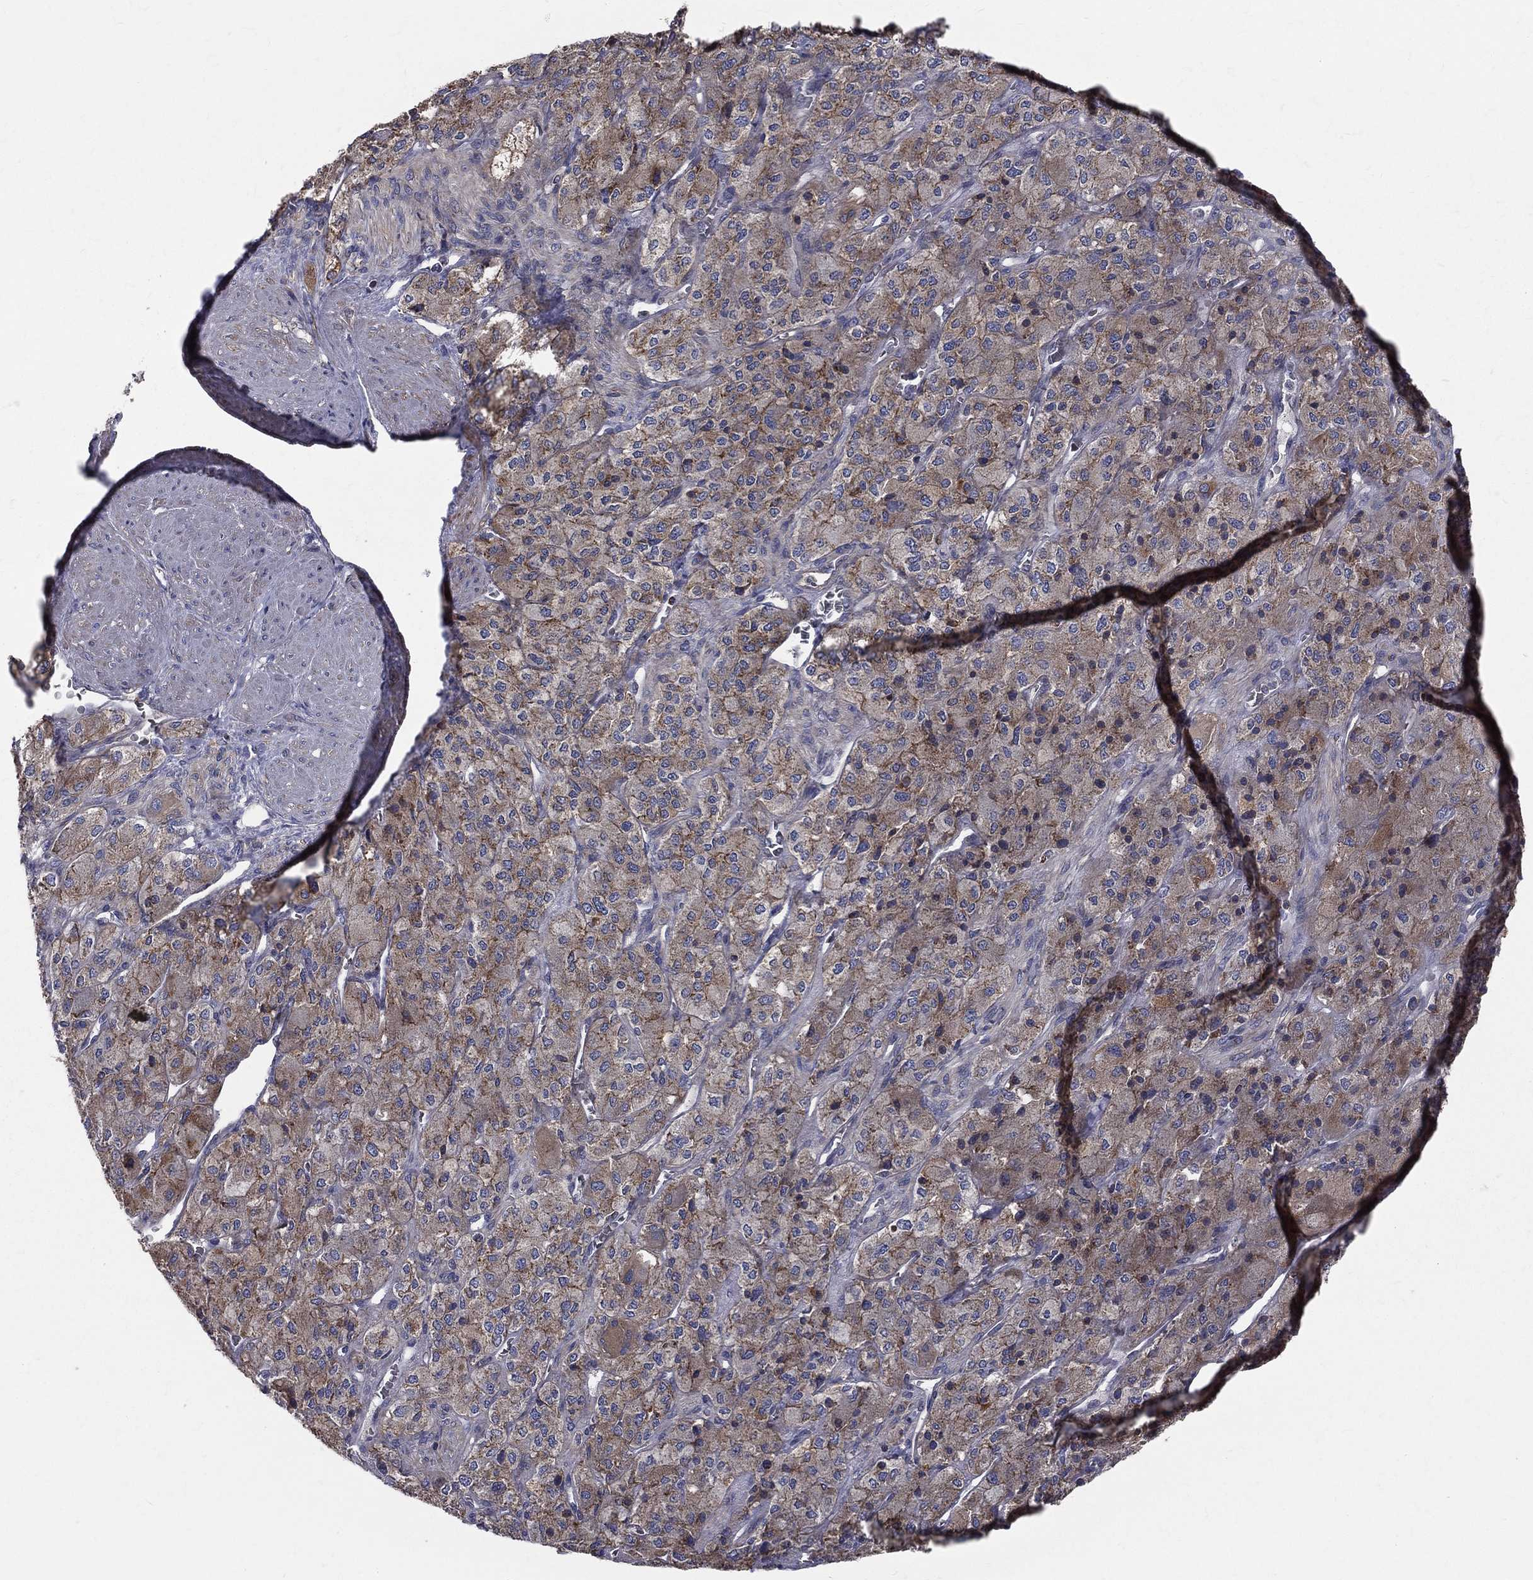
{"staining": {"intensity": "strong", "quantity": "25%-75%", "location": "cytoplasmic/membranous"}, "tissue": "adrenal gland", "cell_type": "Glandular cells", "image_type": "normal", "snomed": [{"axis": "morphology", "description": "Normal tissue, NOS"}, {"axis": "topography", "description": "Adrenal gland"}], "caption": "About 25%-75% of glandular cells in normal human adrenal gland demonstrate strong cytoplasmic/membranous protein positivity as visualized by brown immunohistochemical staining.", "gene": "MIX23", "patient": {"sex": "female", "age": 60}}